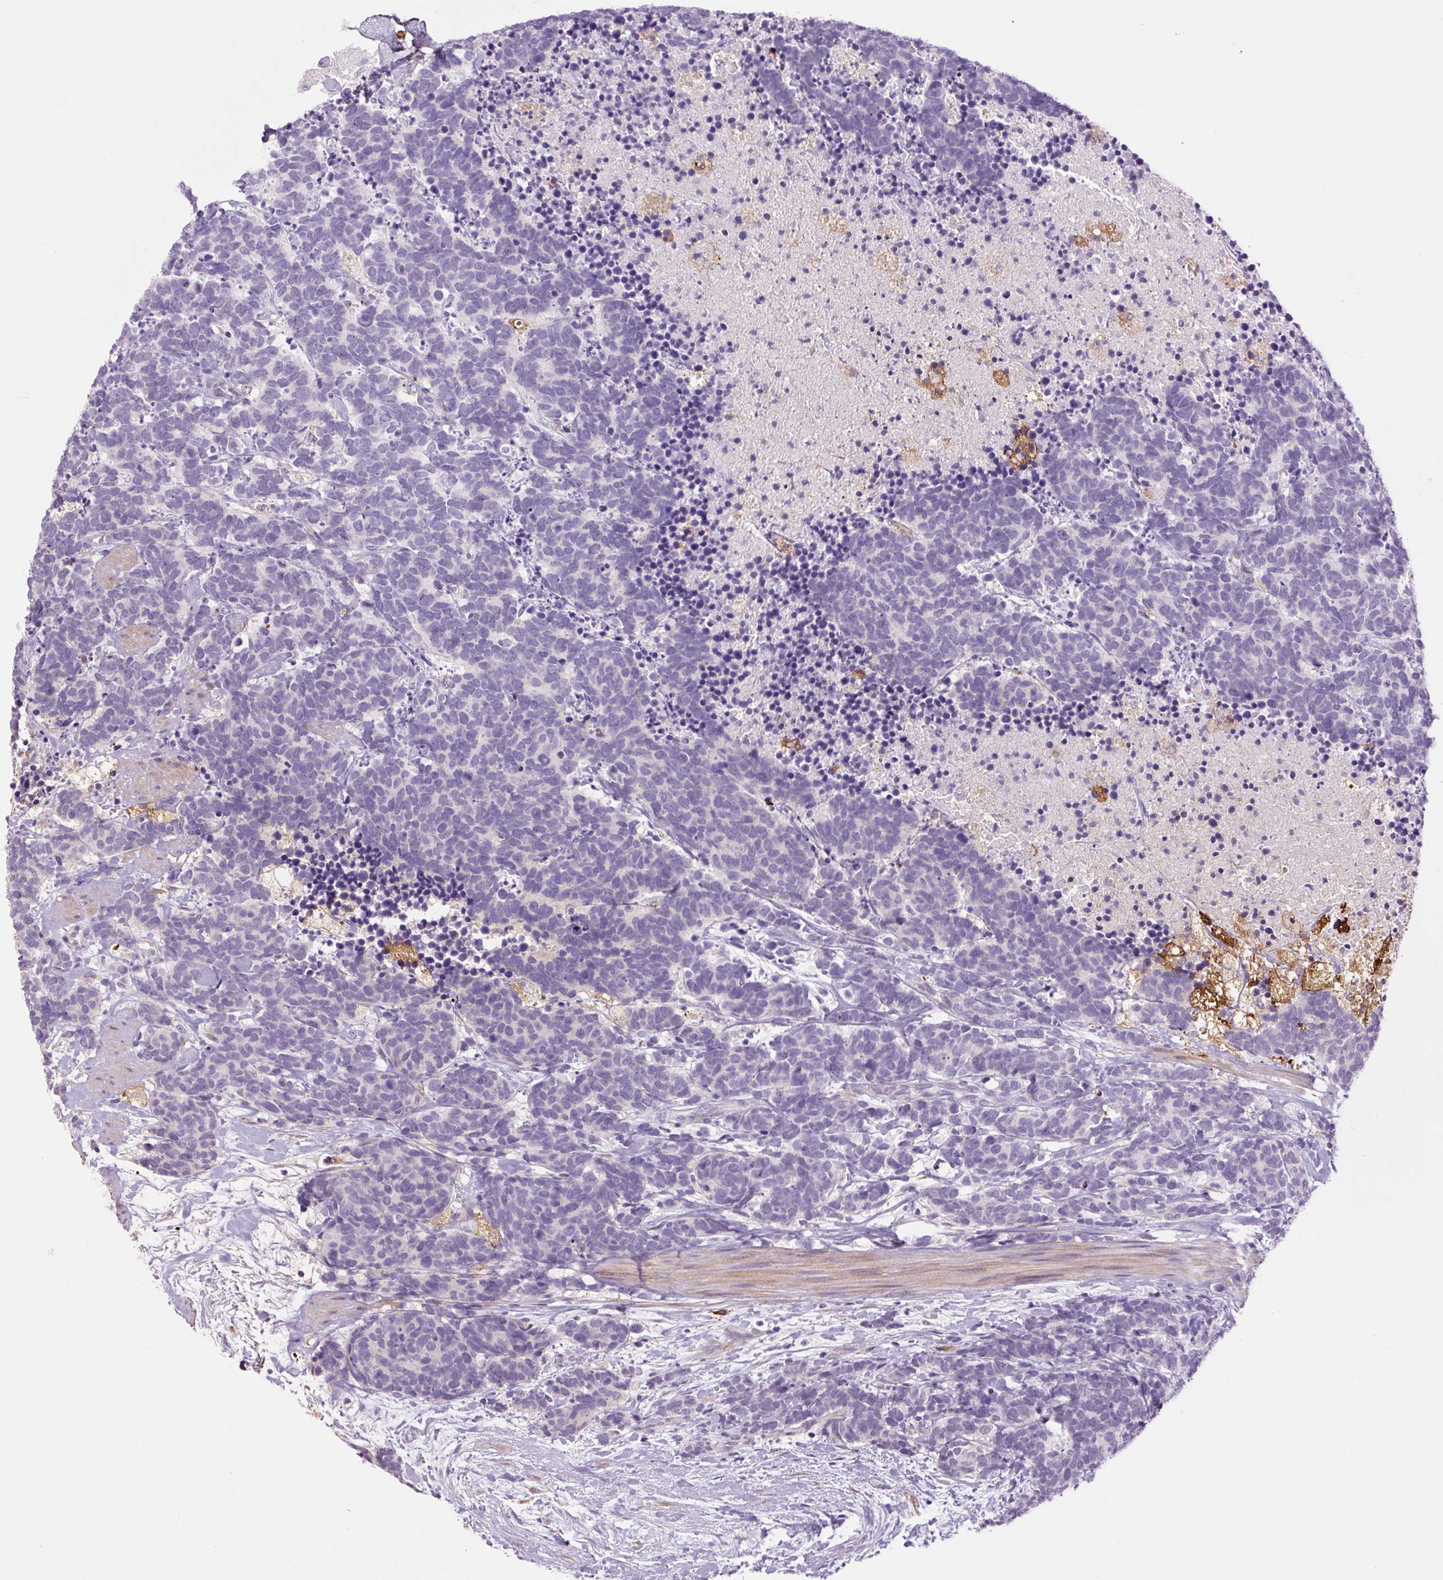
{"staining": {"intensity": "negative", "quantity": "none", "location": "none"}, "tissue": "carcinoid", "cell_type": "Tumor cells", "image_type": "cancer", "snomed": [{"axis": "morphology", "description": "Carcinoma, NOS"}, {"axis": "morphology", "description": "Carcinoid, malignant, NOS"}, {"axis": "topography", "description": "Prostate"}], "caption": "DAB immunohistochemical staining of carcinoid exhibits no significant positivity in tumor cells.", "gene": "FUT10", "patient": {"sex": "male", "age": 57}}